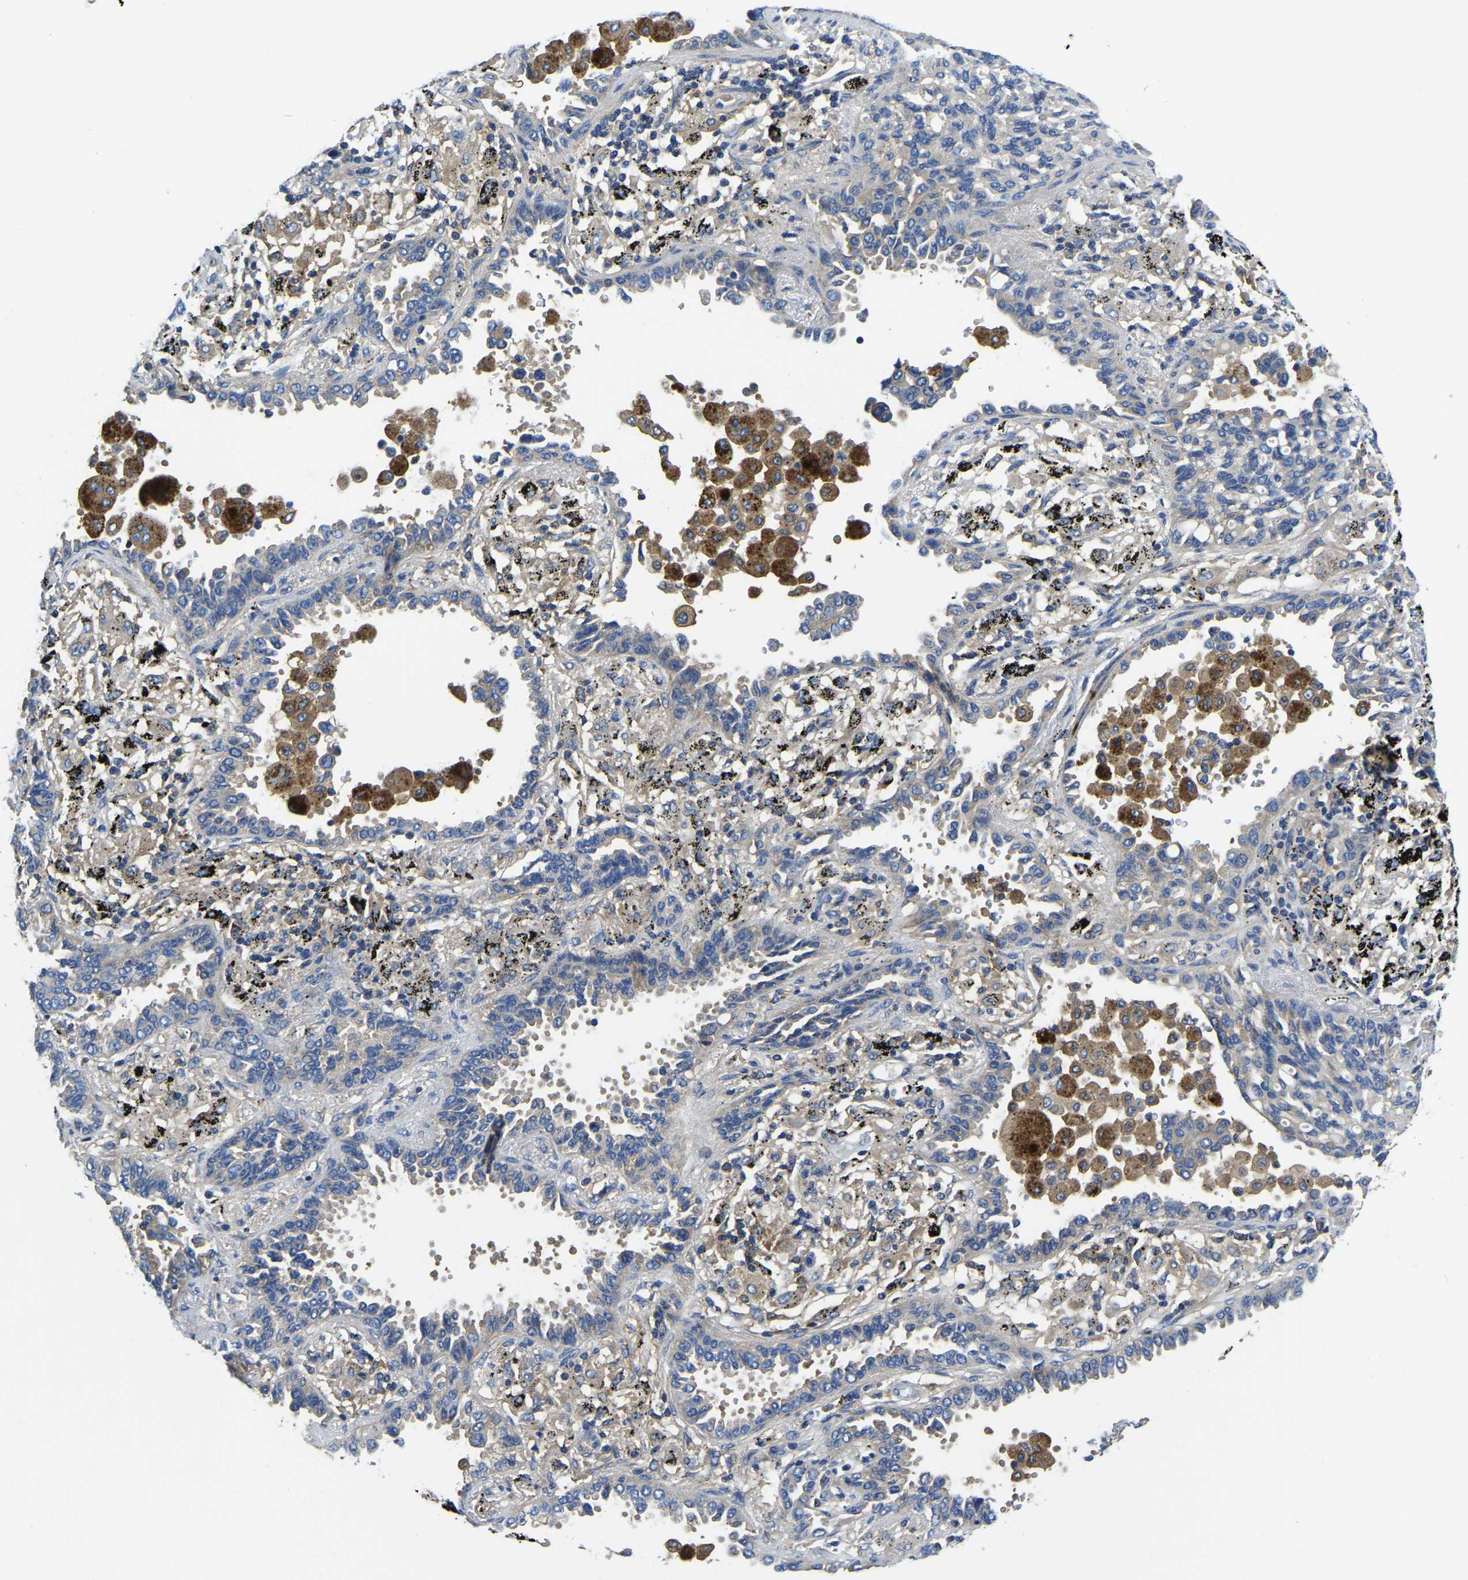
{"staining": {"intensity": "negative", "quantity": "none", "location": "none"}, "tissue": "lung cancer", "cell_type": "Tumor cells", "image_type": "cancer", "snomed": [{"axis": "morphology", "description": "Normal tissue, NOS"}, {"axis": "morphology", "description": "Adenocarcinoma, NOS"}, {"axis": "topography", "description": "Lung"}], "caption": "A photomicrograph of adenocarcinoma (lung) stained for a protein reveals no brown staining in tumor cells.", "gene": "STAT2", "patient": {"sex": "male", "age": 59}}